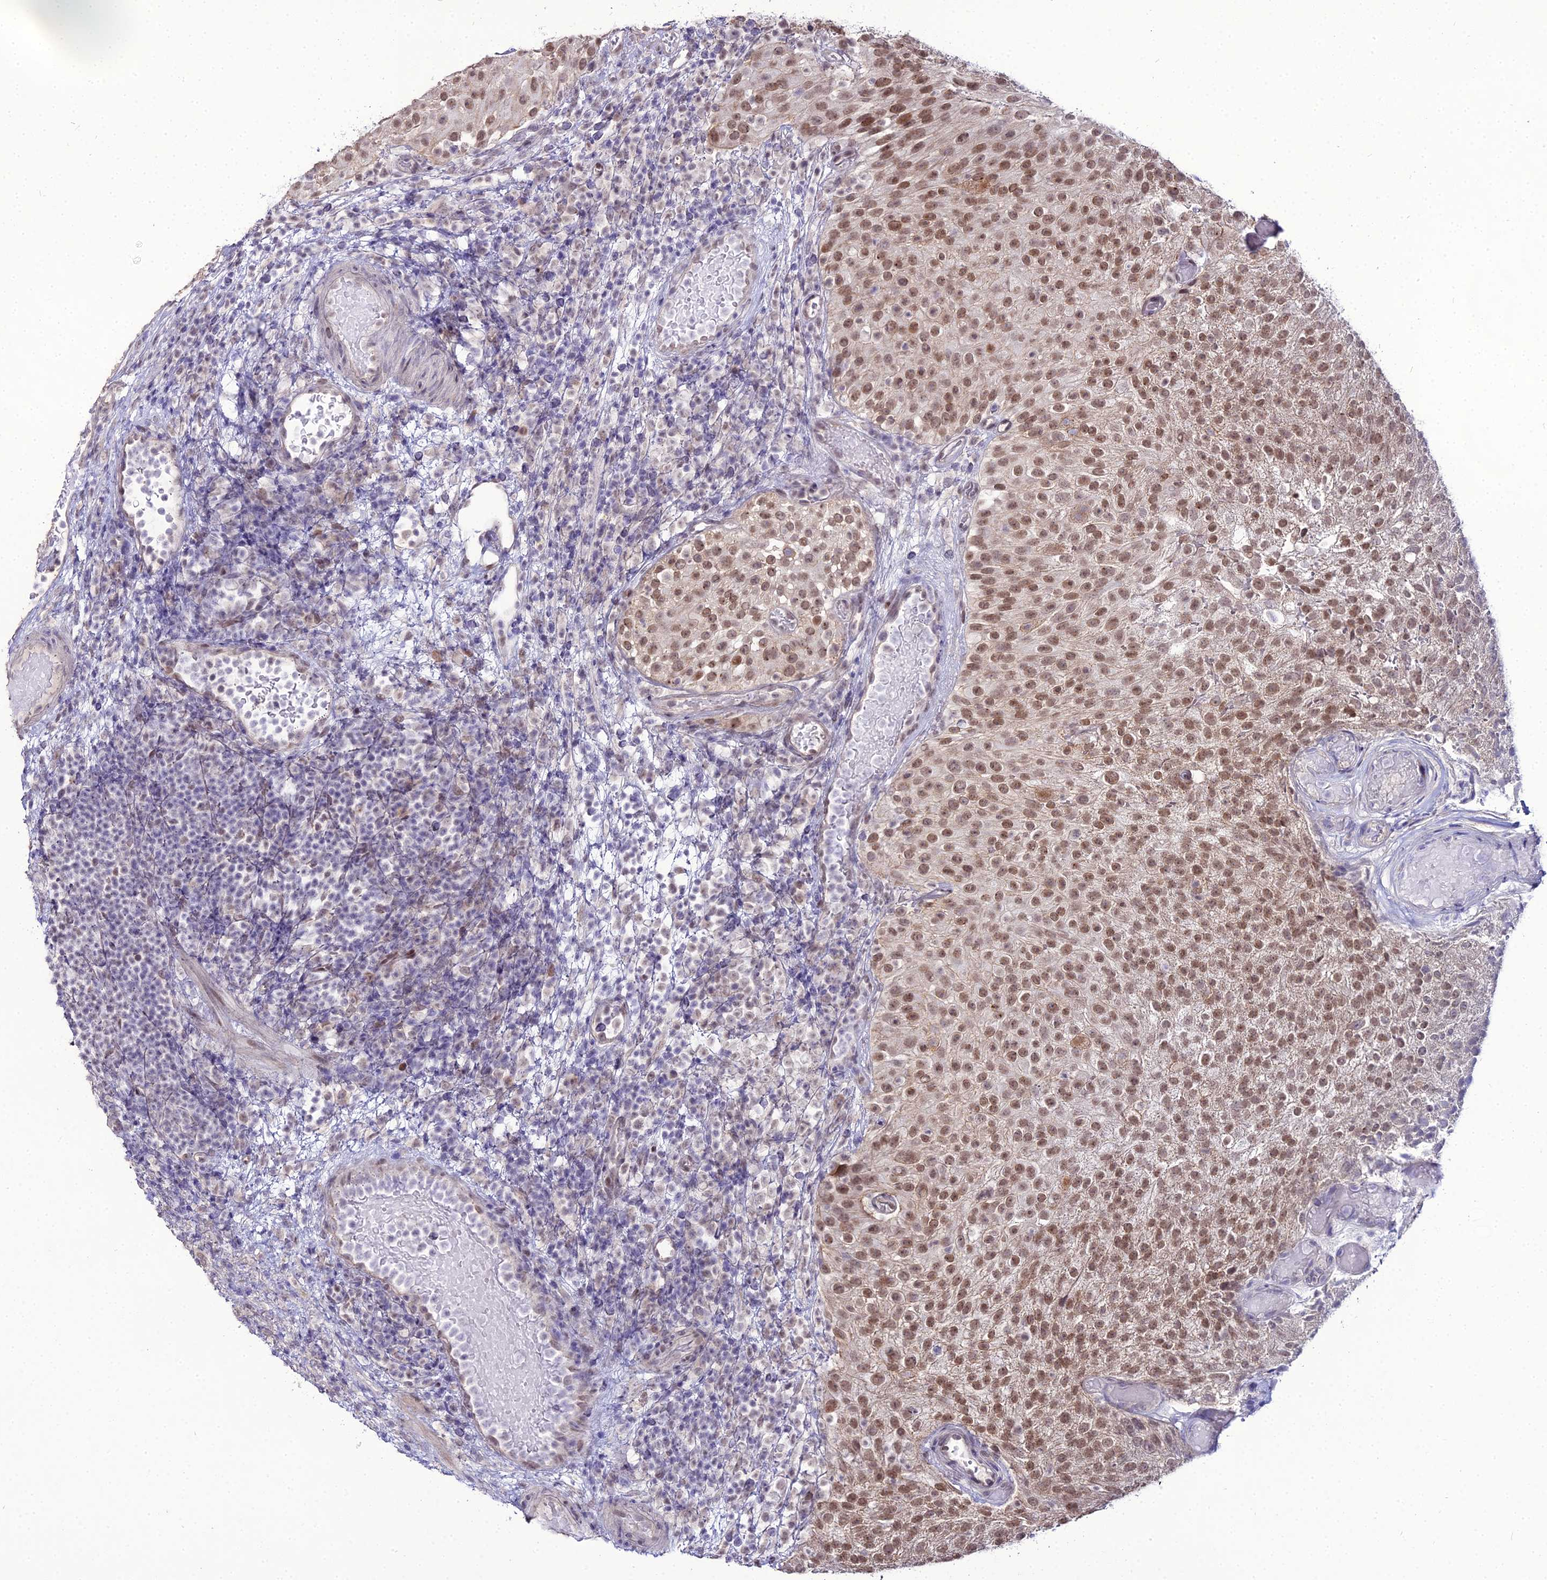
{"staining": {"intensity": "moderate", "quantity": ">75%", "location": "nuclear"}, "tissue": "urothelial cancer", "cell_type": "Tumor cells", "image_type": "cancer", "snomed": [{"axis": "morphology", "description": "Urothelial carcinoma, Low grade"}, {"axis": "topography", "description": "Urinary bladder"}], "caption": "This is a photomicrograph of IHC staining of low-grade urothelial carcinoma, which shows moderate expression in the nuclear of tumor cells.", "gene": "TROAP", "patient": {"sex": "male", "age": 78}}